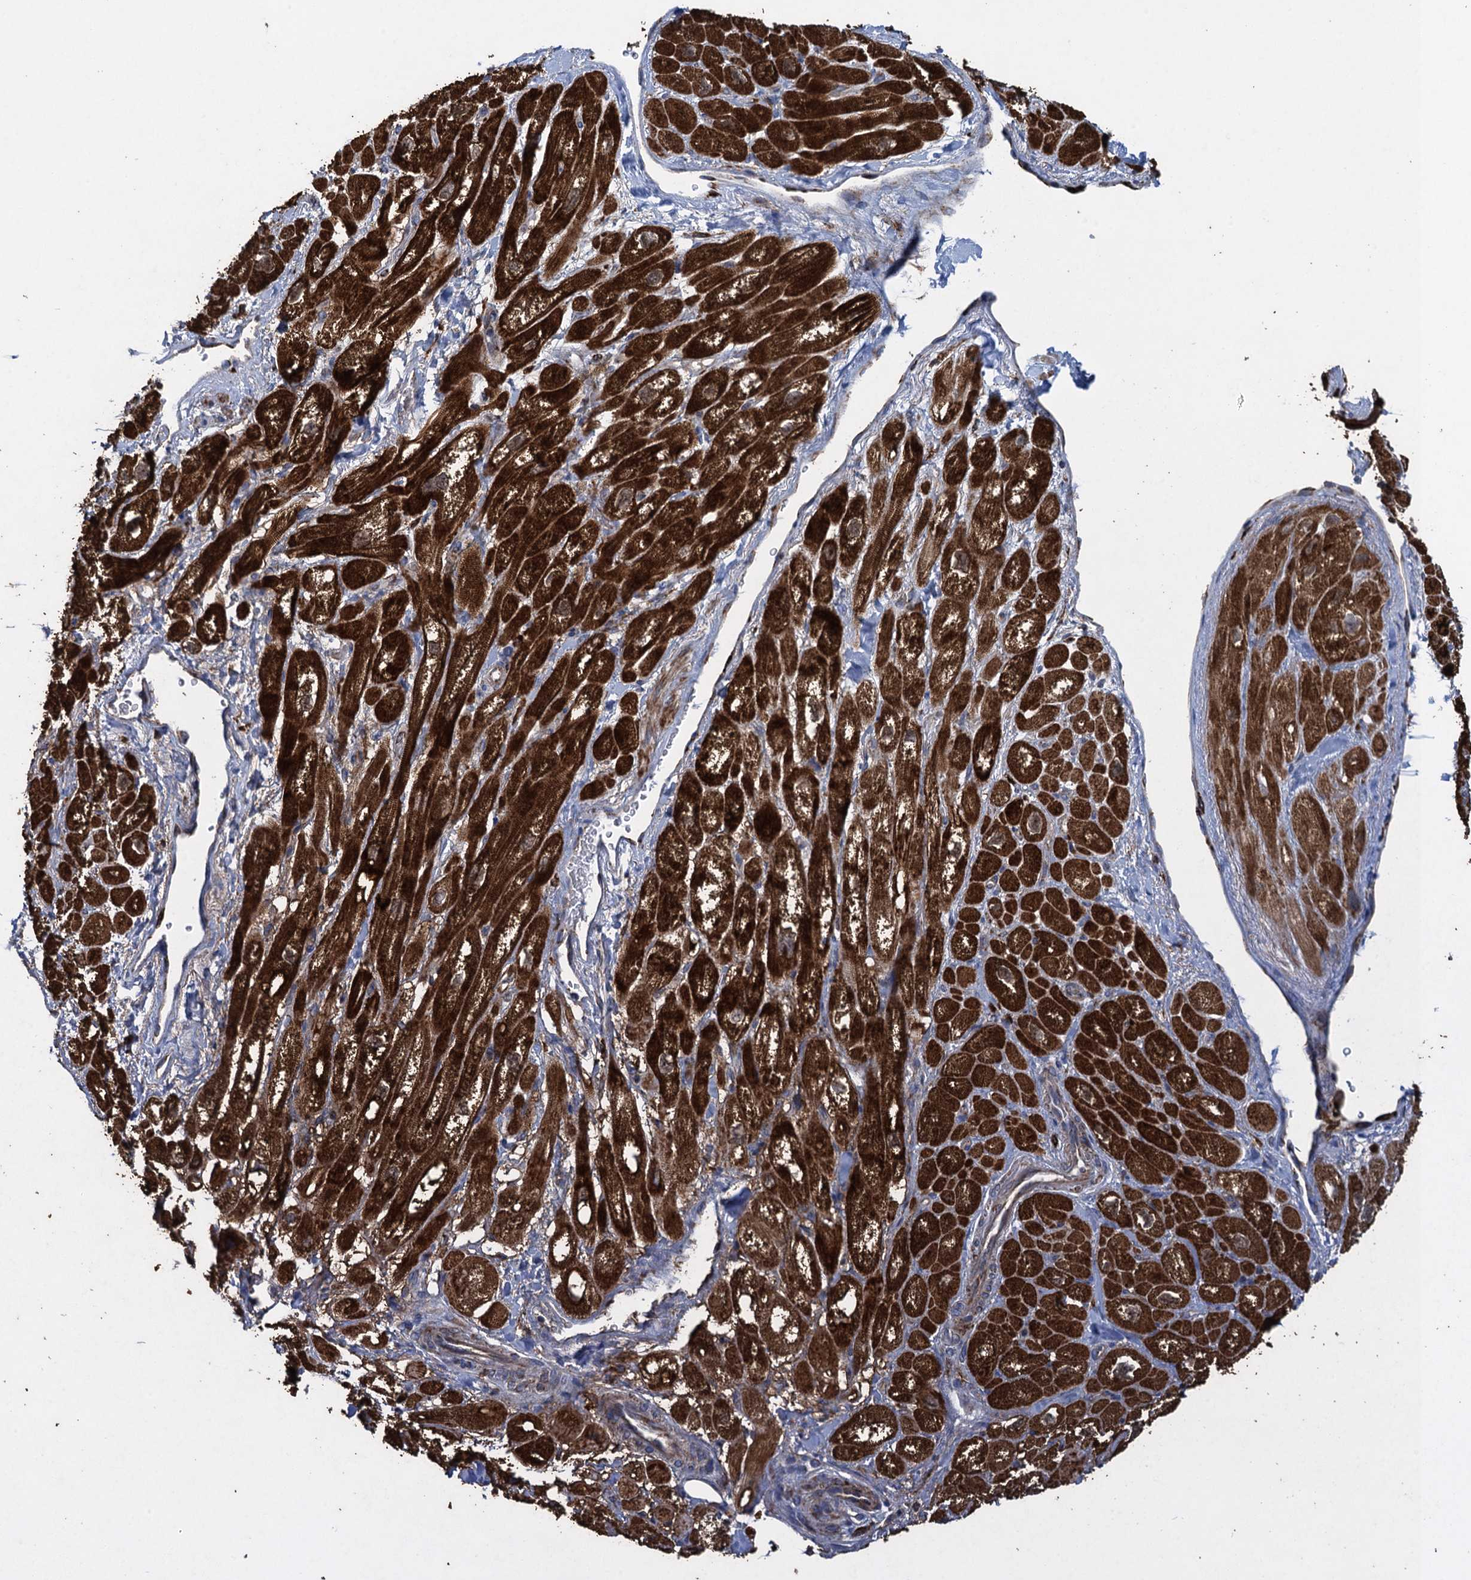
{"staining": {"intensity": "strong", "quantity": ">75%", "location": "cytoplasmic/membranous"}, "tissue": "heart muscle", "cell_type": "Cardiomyocytes", "image_type": "normal", "snomed": [{"axis": "morphology", "description": "Normal tissue, NOS"}, {"axis": "topography", "description": "Heart"}], "caption": "Heart muscle stained with DAB IHC exhibits high levels of strong cytoplasmic/membranous expression in about >75% of cardiomyocytes.", "gene": "TXNDC11", "patient": {"sex": "male", "age": 65}}